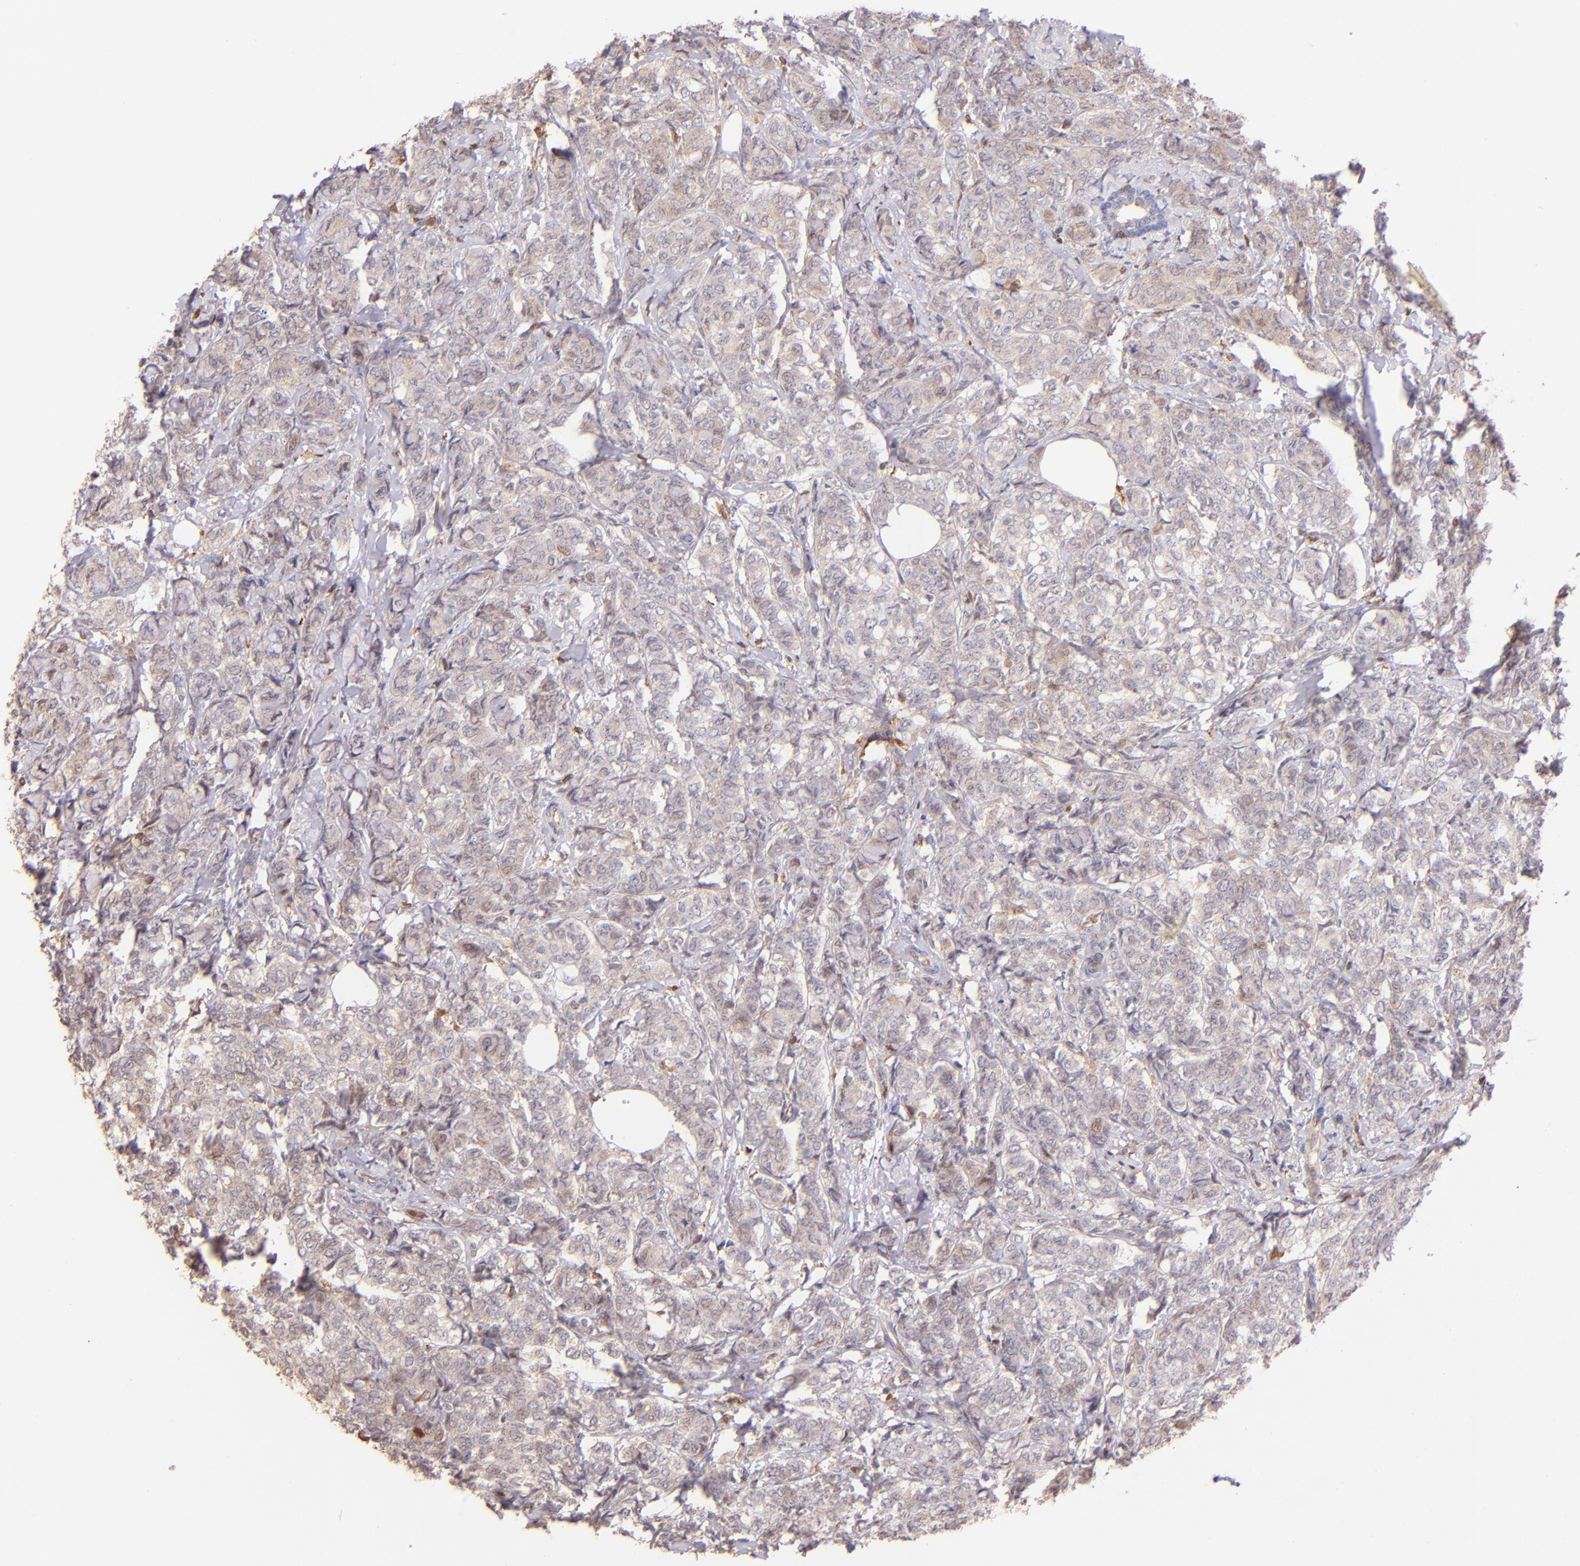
{"staining": {"intensity": "weak", "quantity": ">75%", "location": "cytoplasmic/membranous"}, "tissue": "breast cancer", "cell_type": "Tumor cells", "image_type": "cancer", "snomed": [{"axis": "morphology", "description": "Lobular carcinoma"}, {"axis": "topography", "description": "Breast"}], "caption": "Immunohistochemical staining of human breast cancer demonstrates low levels of weak cytoplasmic/membranous protein staining in about >75% of tumor cells. (brown staining indicates protein expression, while blue staining denotes nuclei).", "gene": "BTK", "patient": {"sex": "female", "age": 60}}